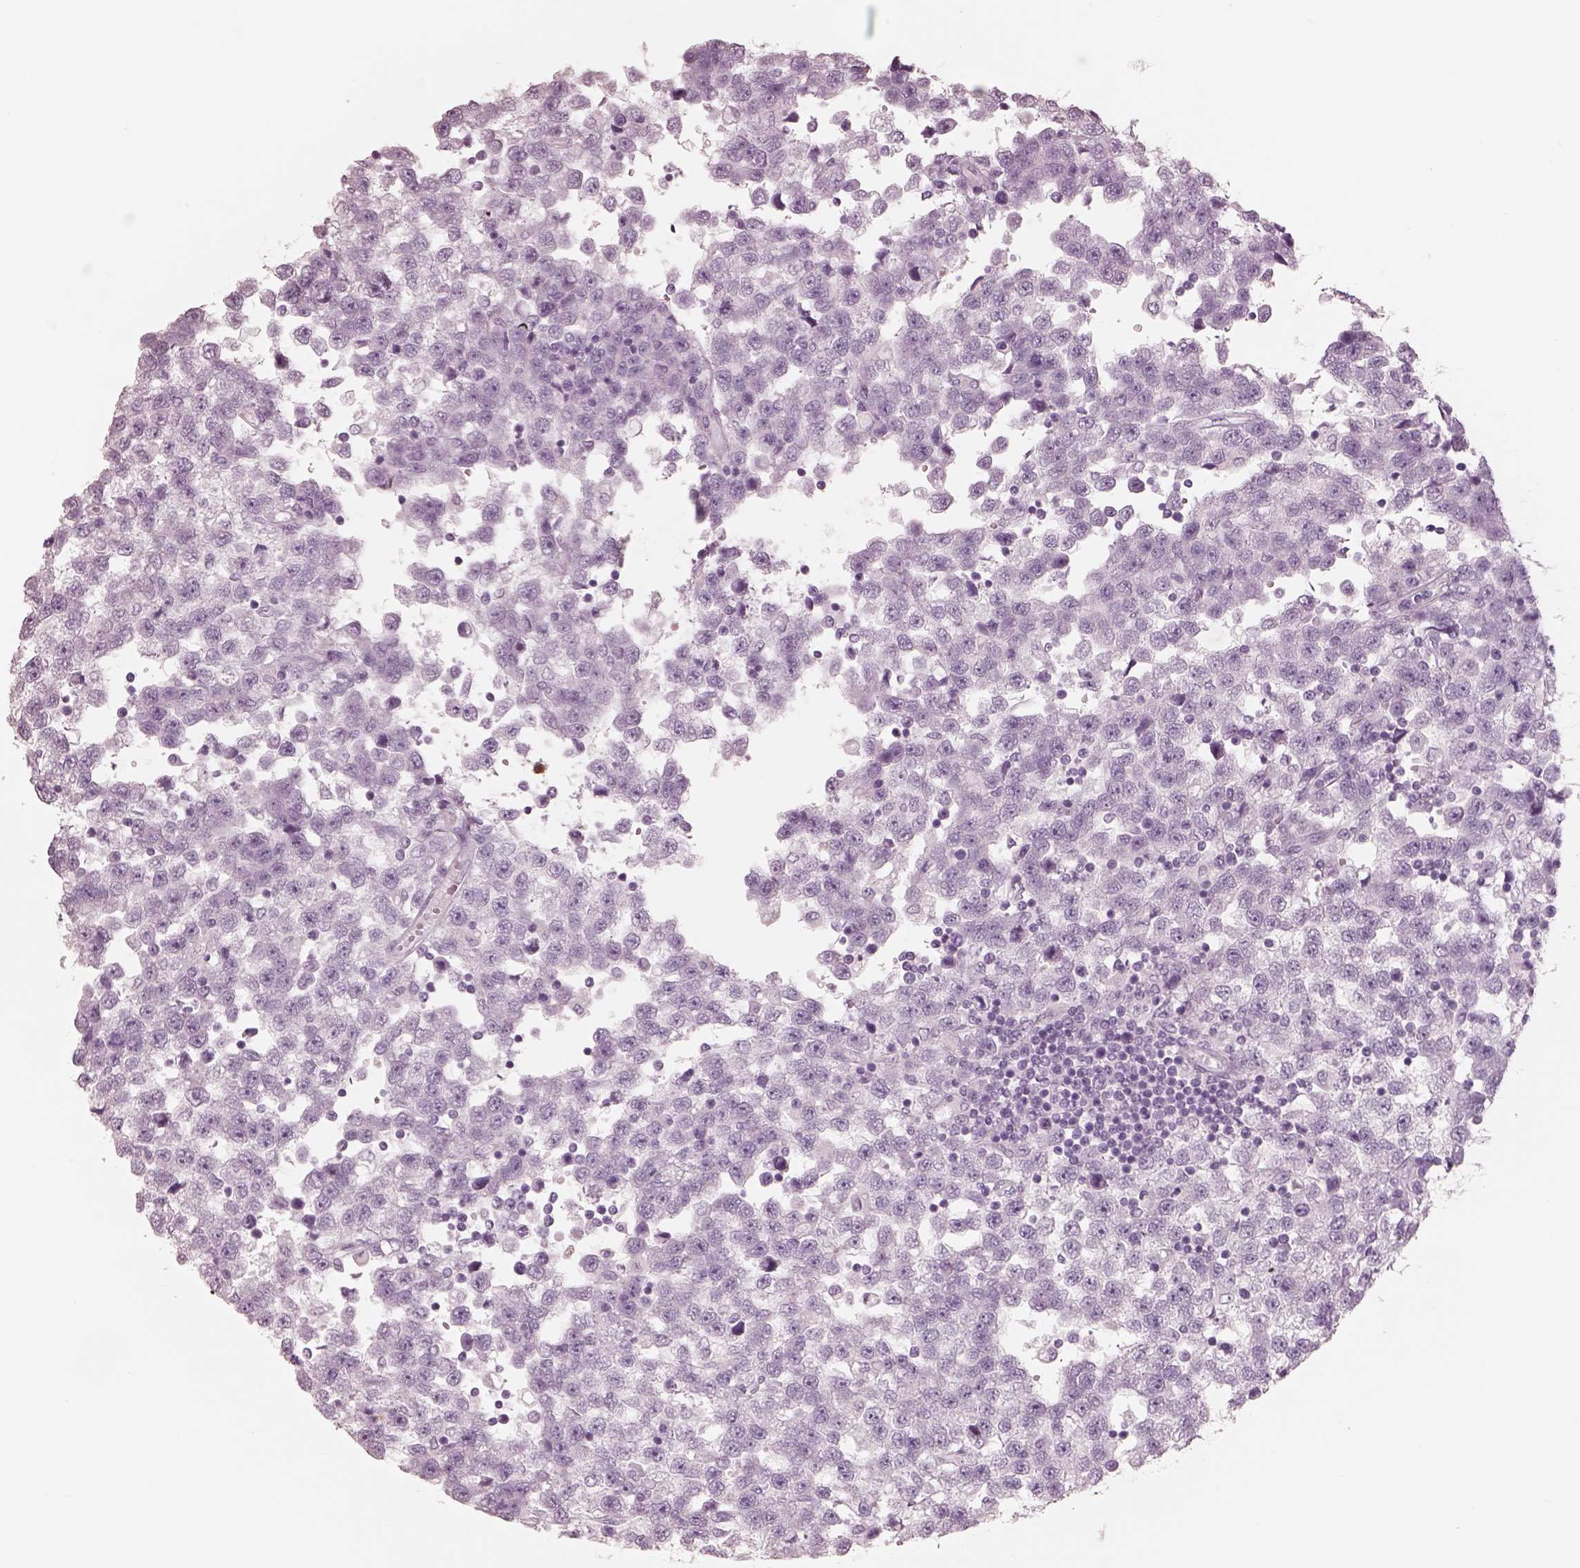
{"staining": {"intensity": "negative", "quantity": "none", "location": "none"}, "tissue": "testis cancer", "cell_type": "Tumor cells", "image_type": "cancer", "snomed": [{"axis": "morphology", "description": "Seminoma, NOS"}, {"axis": "topography", "description": "Testis"}], "caption": "The micrograph exhibits no significant positivity in tumor cells of testis cancer.", "gene": "ELANE", "patient": {"sex": "male", "age": 34}}